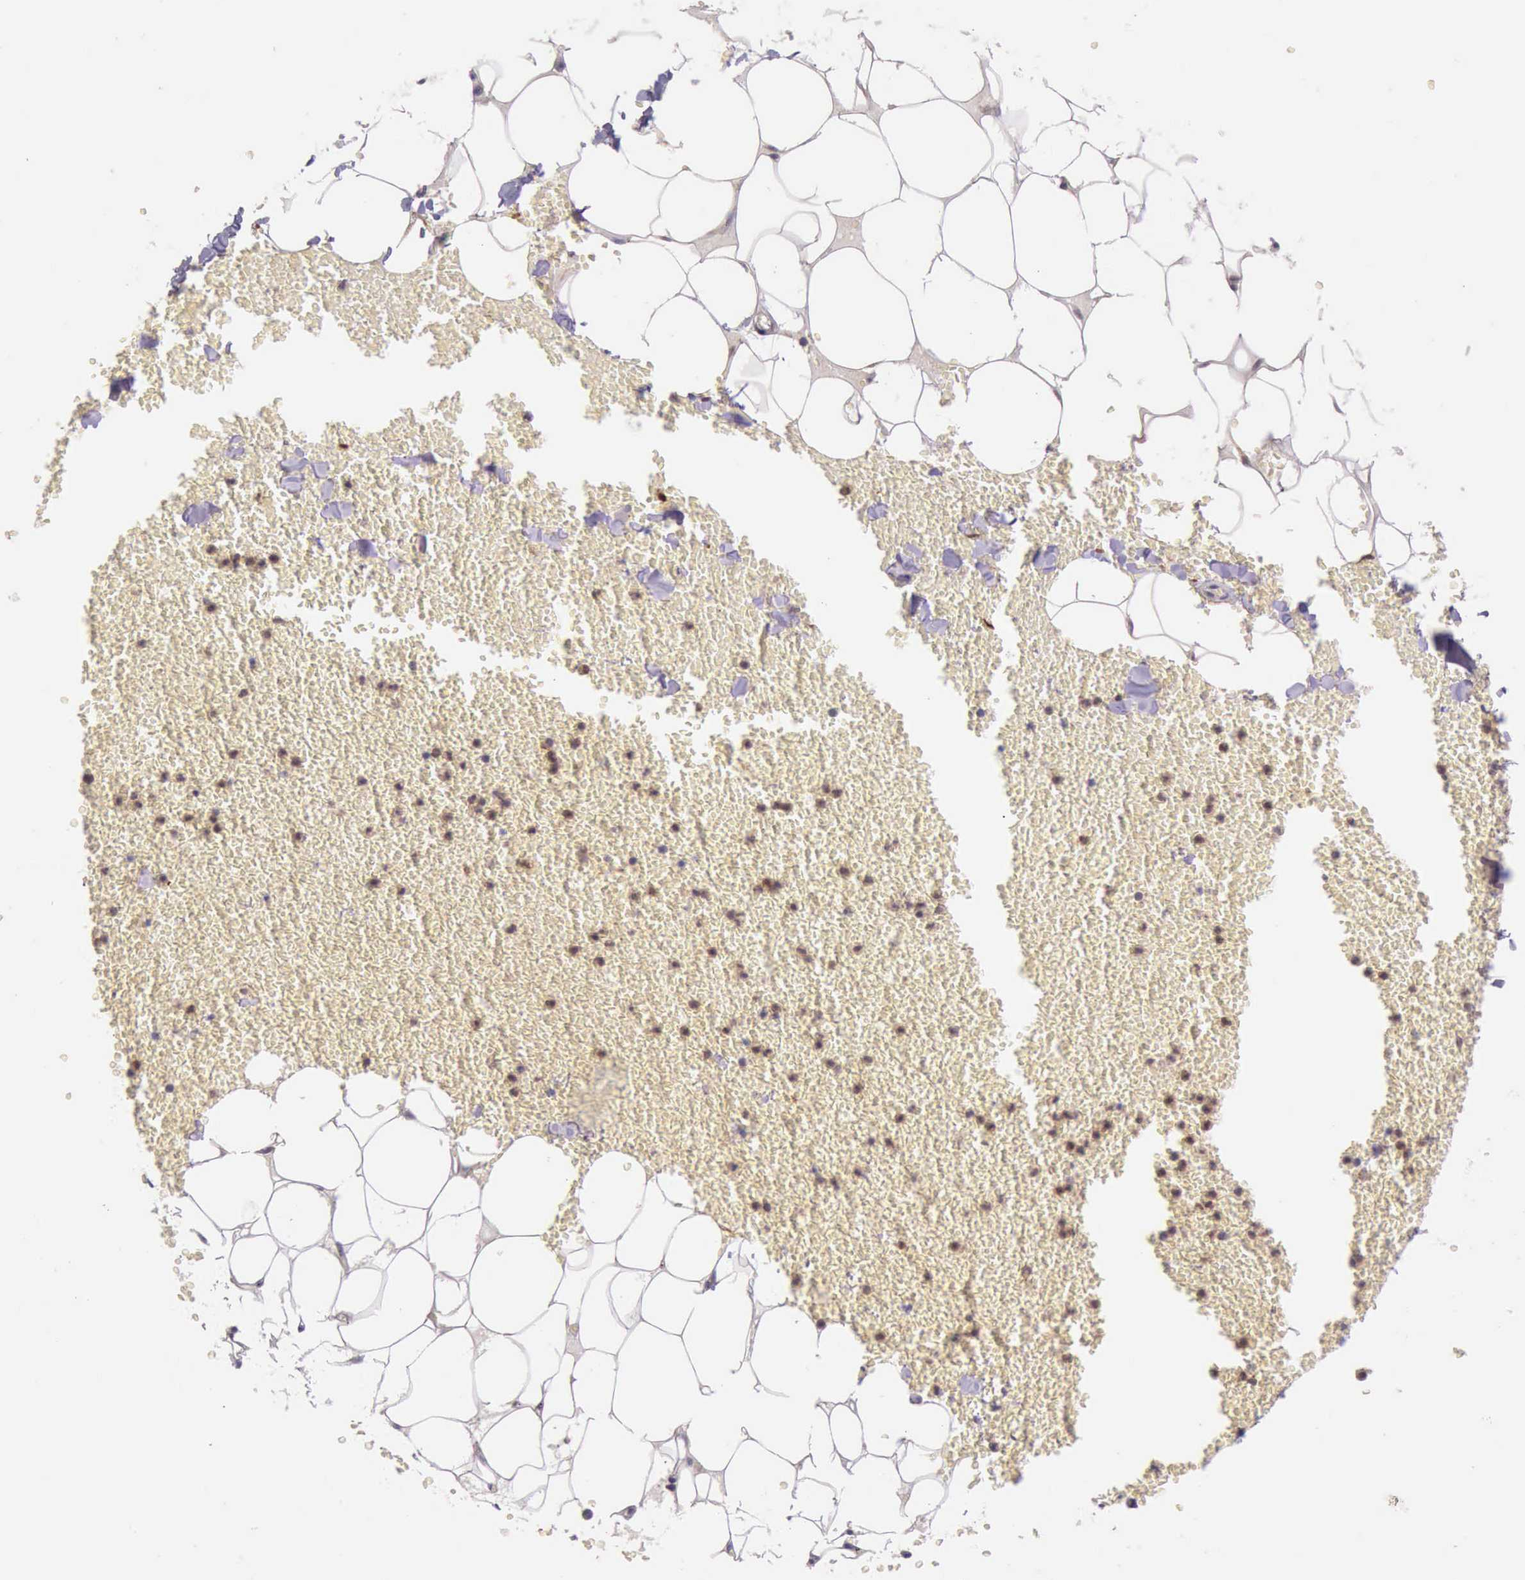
{"staining": {"intensity": "negative", "quantity": "none", "location": "none"}, "tissue": "adipose tissue", "cell_type": "Adipocytes", "image_type": "normal", "snomed": [{"axis": "morphology", "description": "Normal tissue, NOS"}, {"axis": "morphology", "description": "Inflammation, NOS"}, {"axis": "topography", "description": "Lymph node"}, {"axis": "topography", "description": "Peripheral nerve tissue"}], "caption": "Immunohistochemistry (IHC) of unremarkable adipose tissue exhibits no positivity in adipocytes. Brightfield microscopy of immunohistochemistry stained with DAB (3,3'-diaminobenzidine) (brown) and hematoxylin (blue), captured at high magnification.", "gene": "PRICKLE3", "patient": {"sex": "male", "age": 52}}